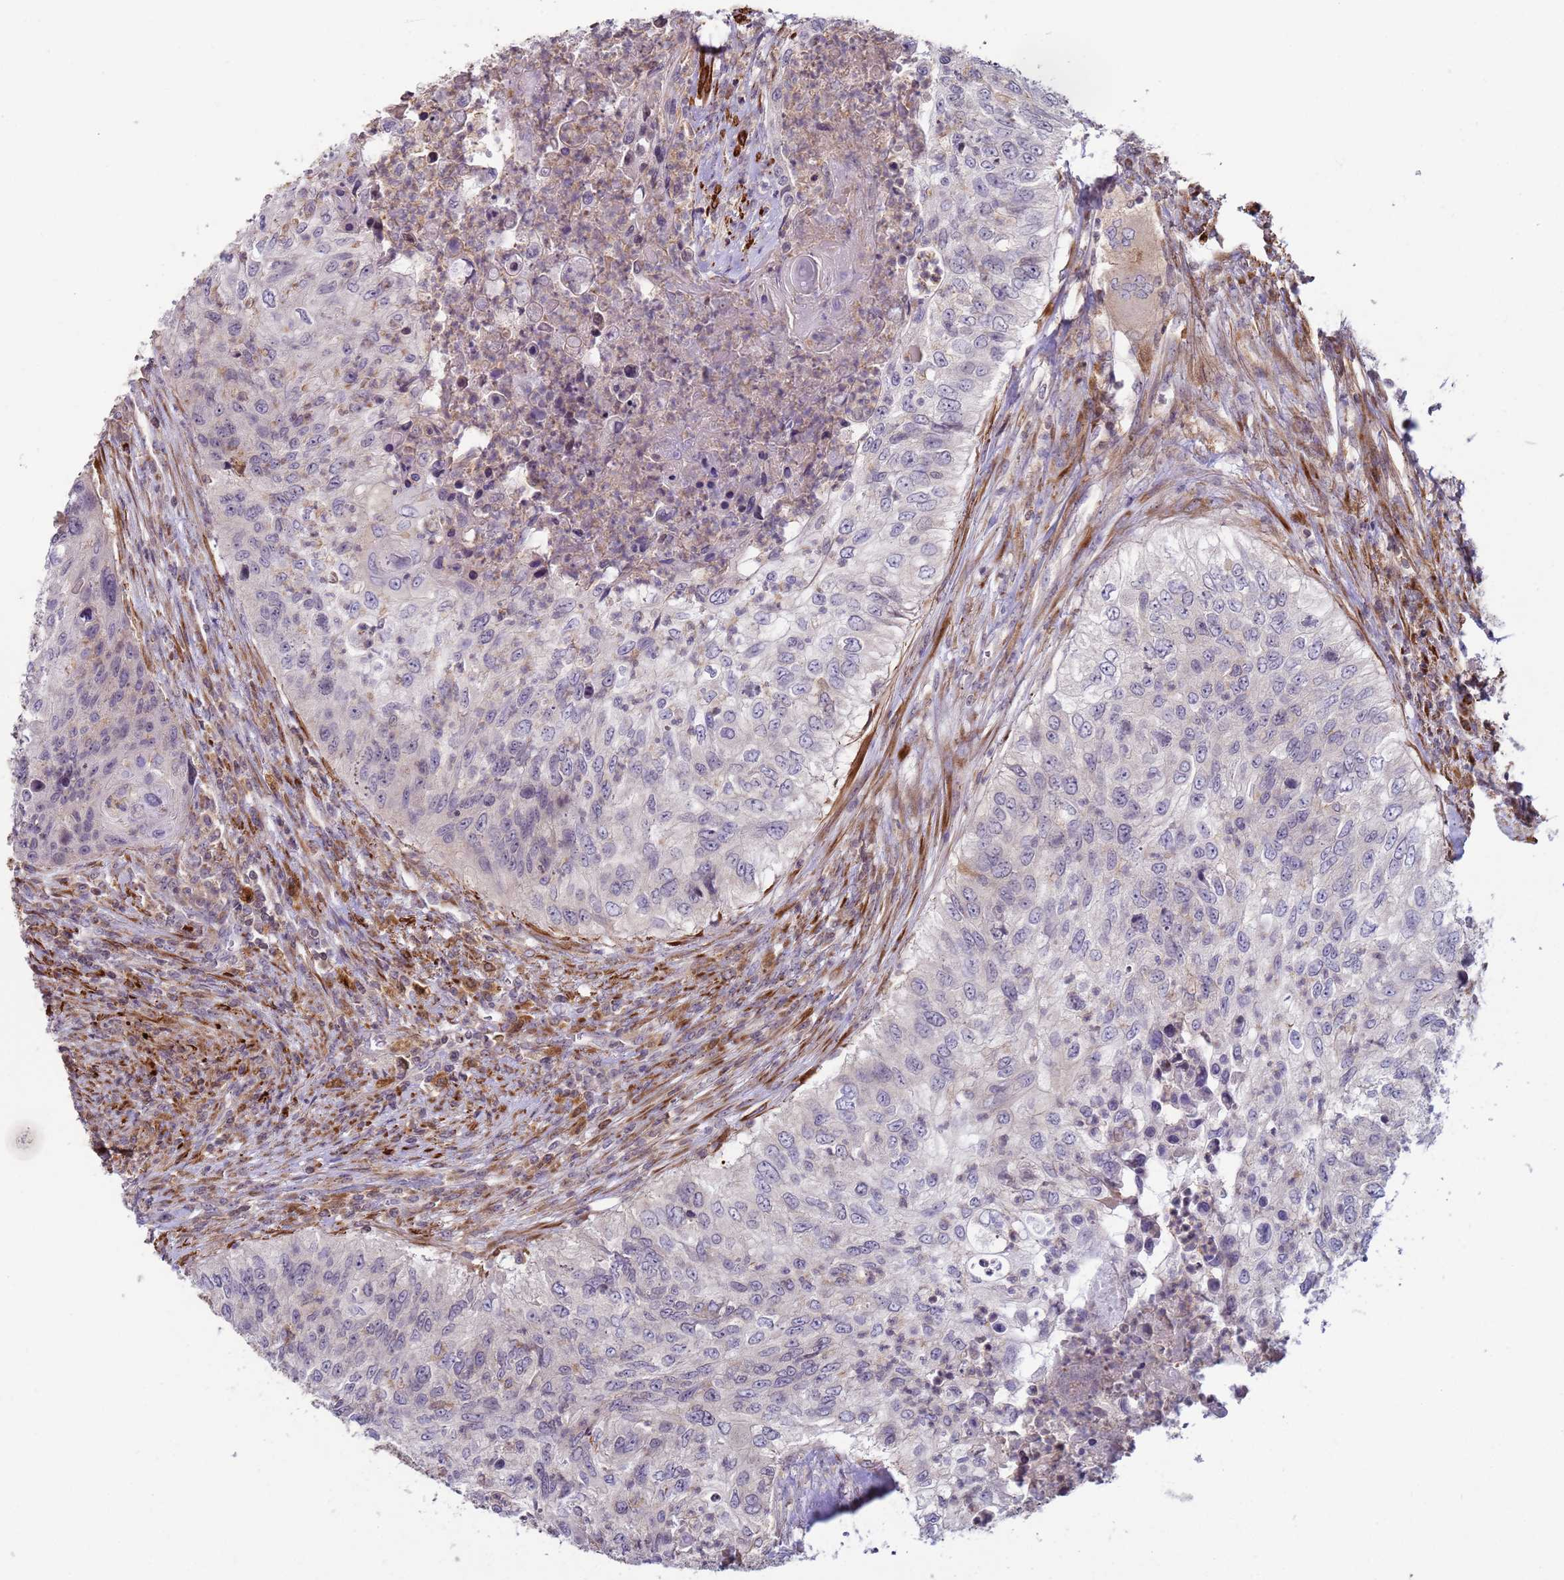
{"staining": {"intensity": "negative", "quantity": "none", "location": "none"}, "tissue": "urothelial cancer", "cell_type": "Tumor cells", "image_type": "cancer", "snomed": [{"axis": "morphology", "description": "Urothelial carcinoma, High grade"}, {"axis": "topography", "description": "Urinary bladder"}], "caption": "Micrograph shows no protein staining in tumor cells of urothelial cancer tissue.", "gene": "SNAPC4", "patient": {"sex": "female", "age": 60}}